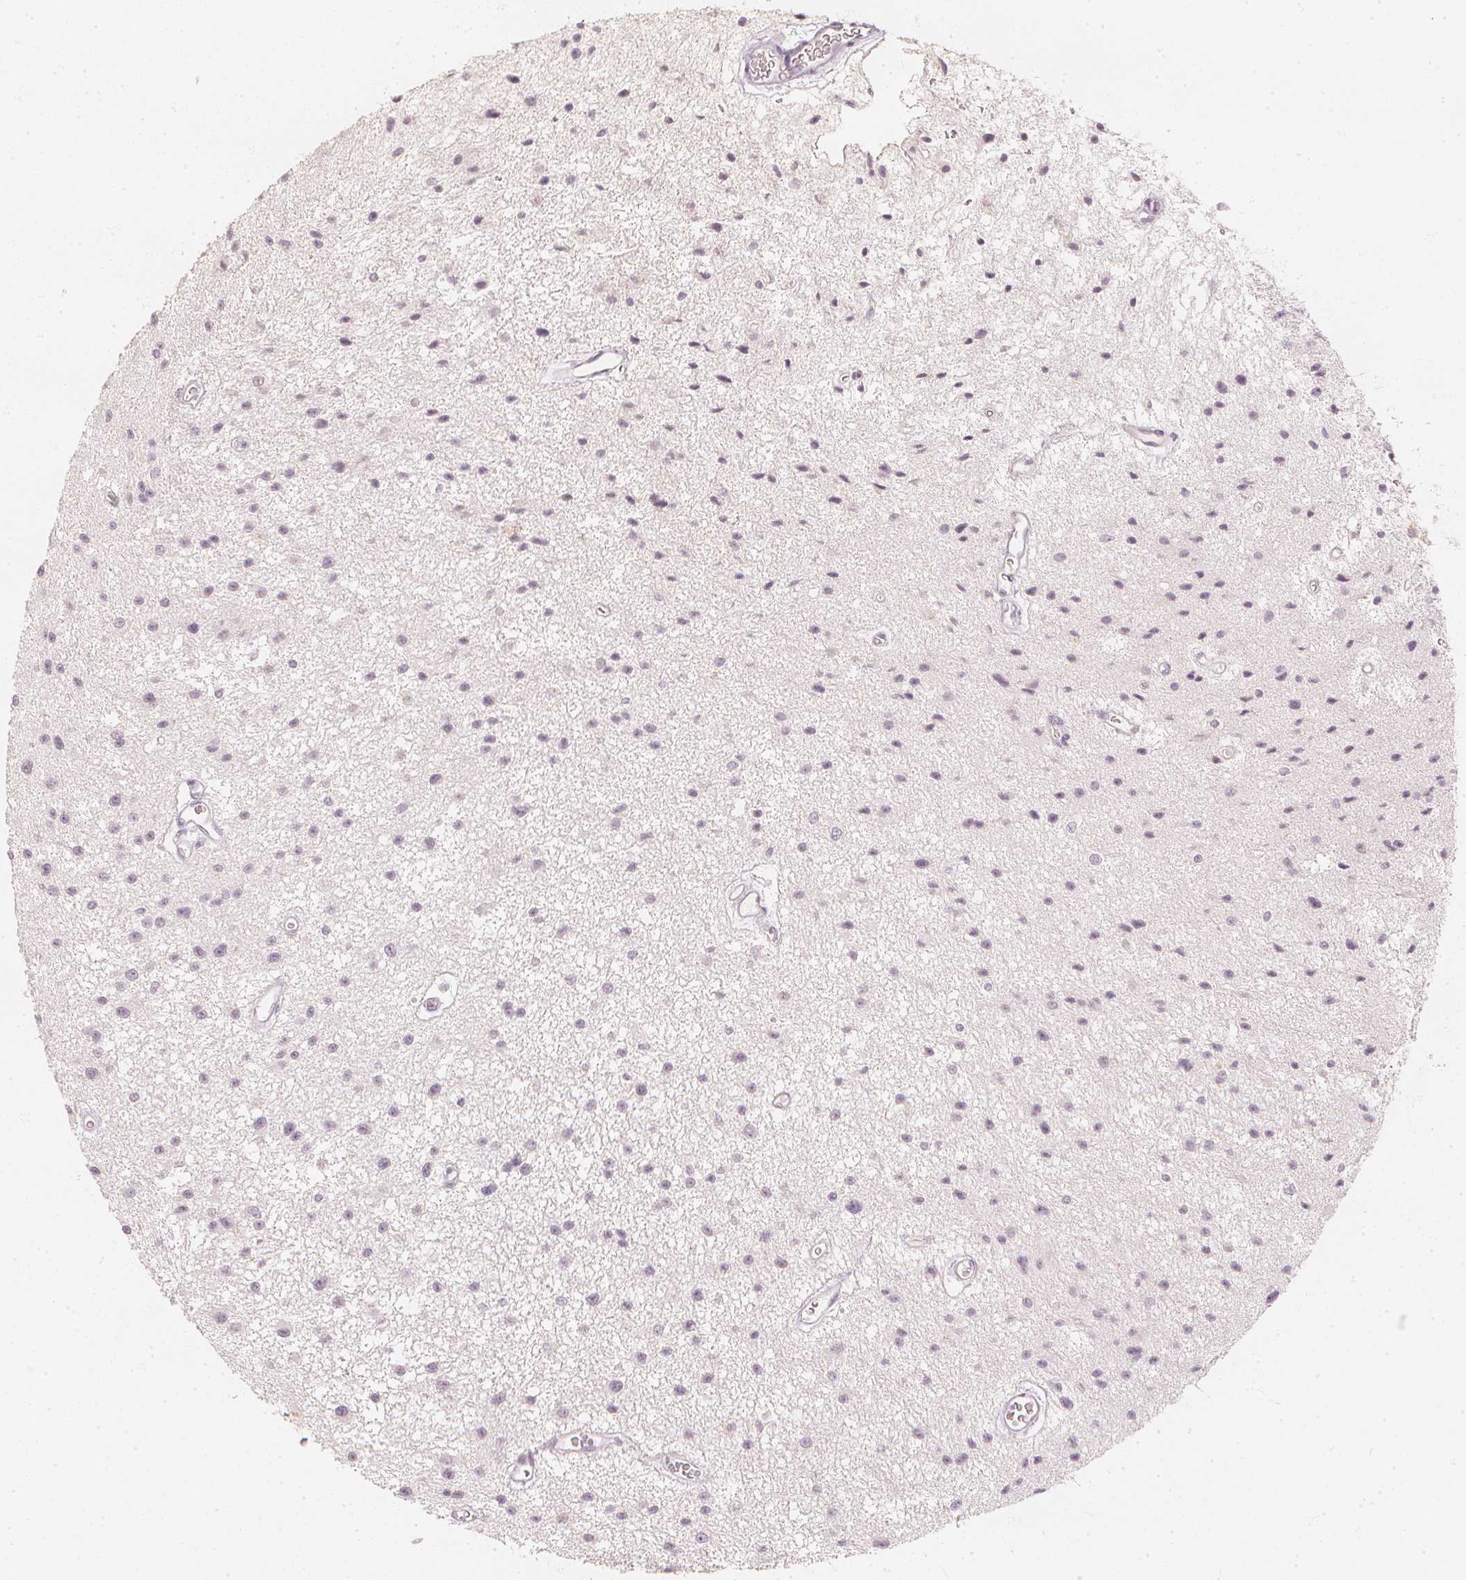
{"staining": {"intensity": "negative", "quantity": "none", "location": "none"}, "tissue": "glioma", "cell_type": "Tumor cells", "image_type": "cancer", "snomed": [{"axis": "morphology", "description": "Glioma, malignant, Low grade"}, {"axis": "topography", "description": "Brain"}], "caption": "High magnification brightfield microscopy of malignant glioma (low-grade) stained with DAB (brown) and counterstained with hematoxylin (blue): tumor cells show no significant staining.", "gene": "CALB1", "patient": {"sex": "male", "age": 43}}